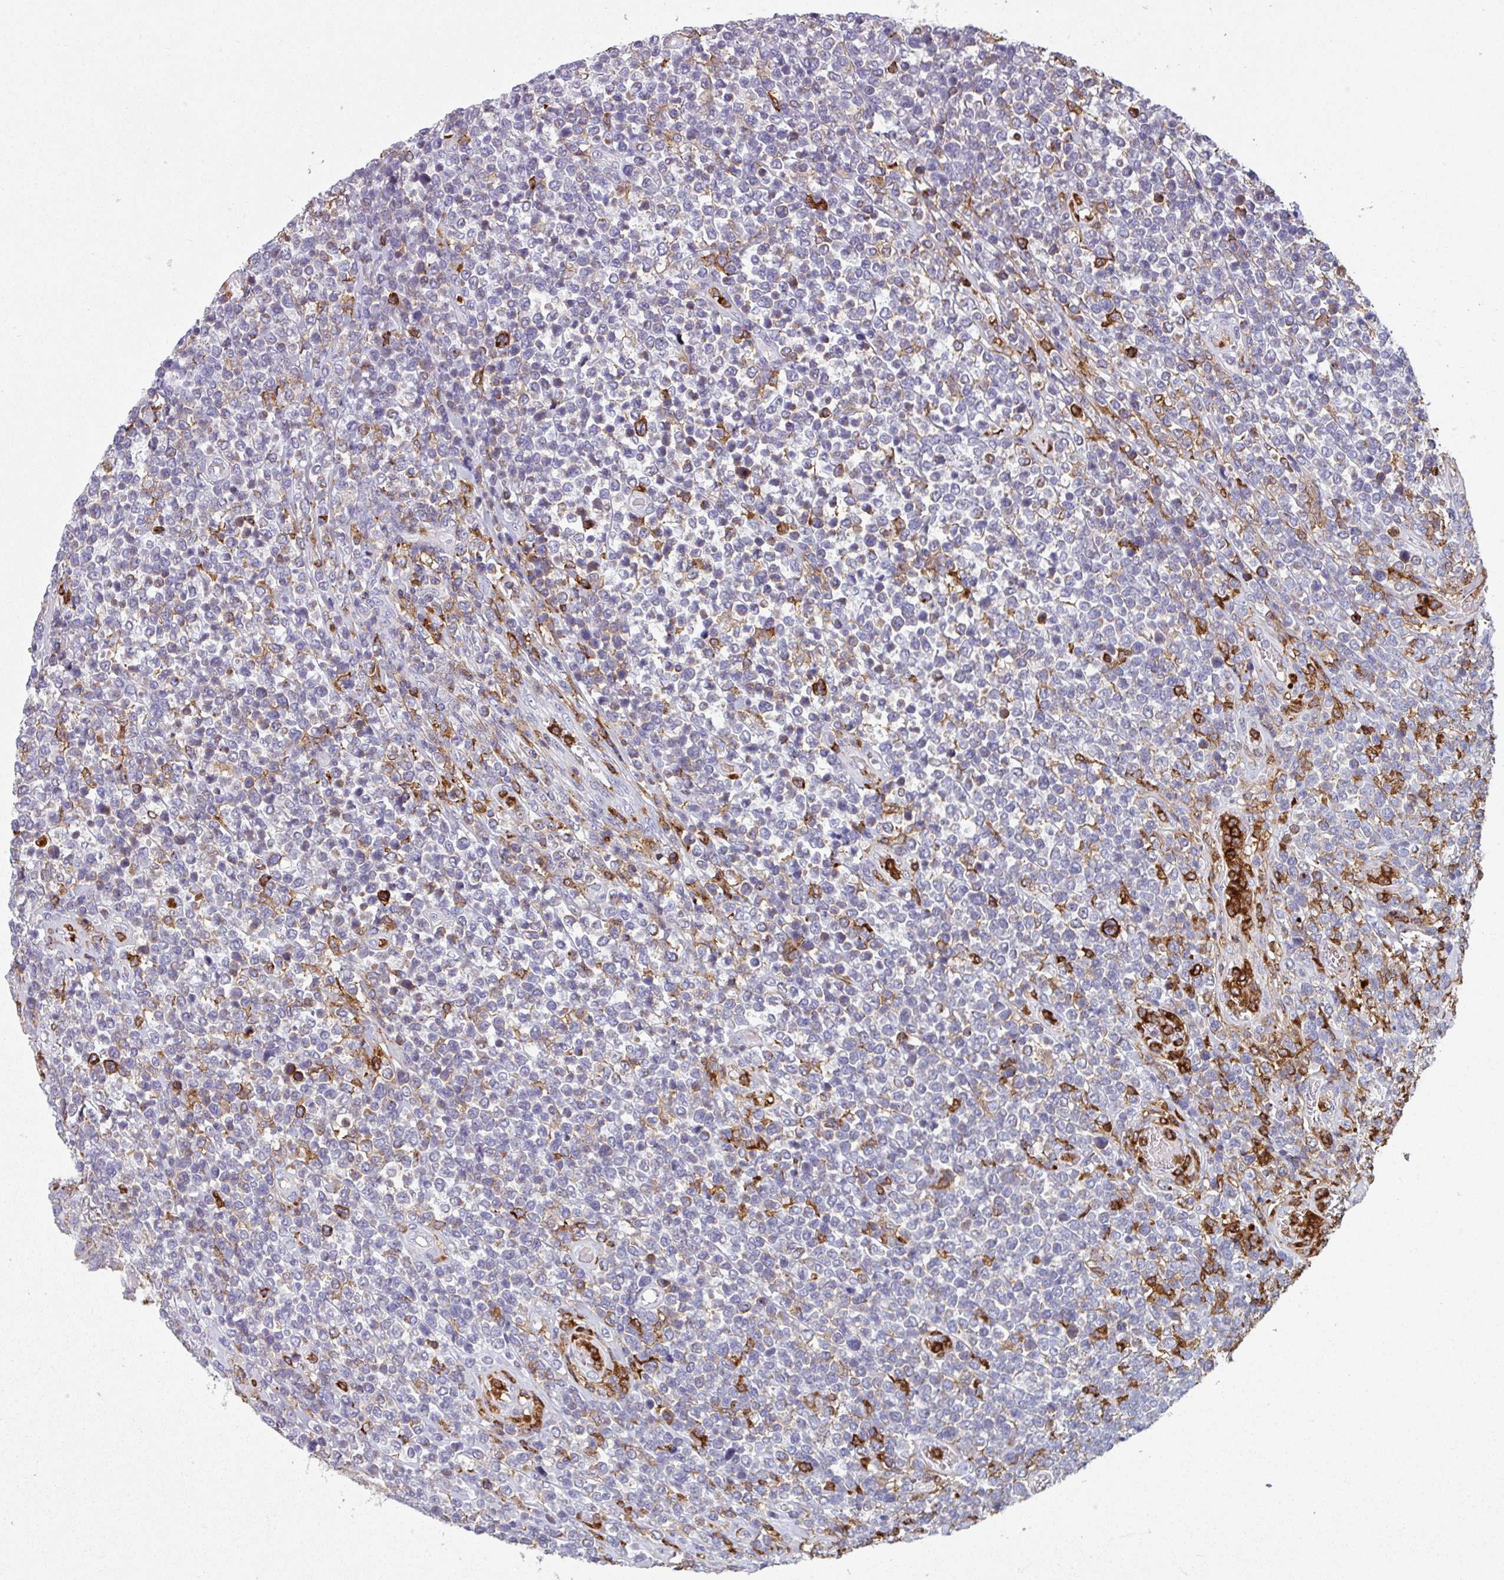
{"staining": {"intensity": "moderate", "quantity": "<25%", "location": "cytoplasmic/membranous"}, "tissue": "lymphoma", "cell_type": "Tumor cells", "image_type": "cancer", "snomed": [{"axis": "morphology", "description": "Malignant lymphoma, non-Hodgkin's type, High grade"}, {"axis": "topography", "description": "Soft tissue"}], "caption": "High-grade malignant lymphoma, non-Hodgkin's type stained with IHC reveals moderate cytoplasmic/membranous expression in approximately <25% of tumor cells. The protein of interest is stained brown, and the nuclei are stained in blue (DAB (3,3'-diaminobenzidine) IHC with brightfield microscopy, high magnification).", "gene": "EXOSC5", "patient": {"sex": "female", "age": 56}}